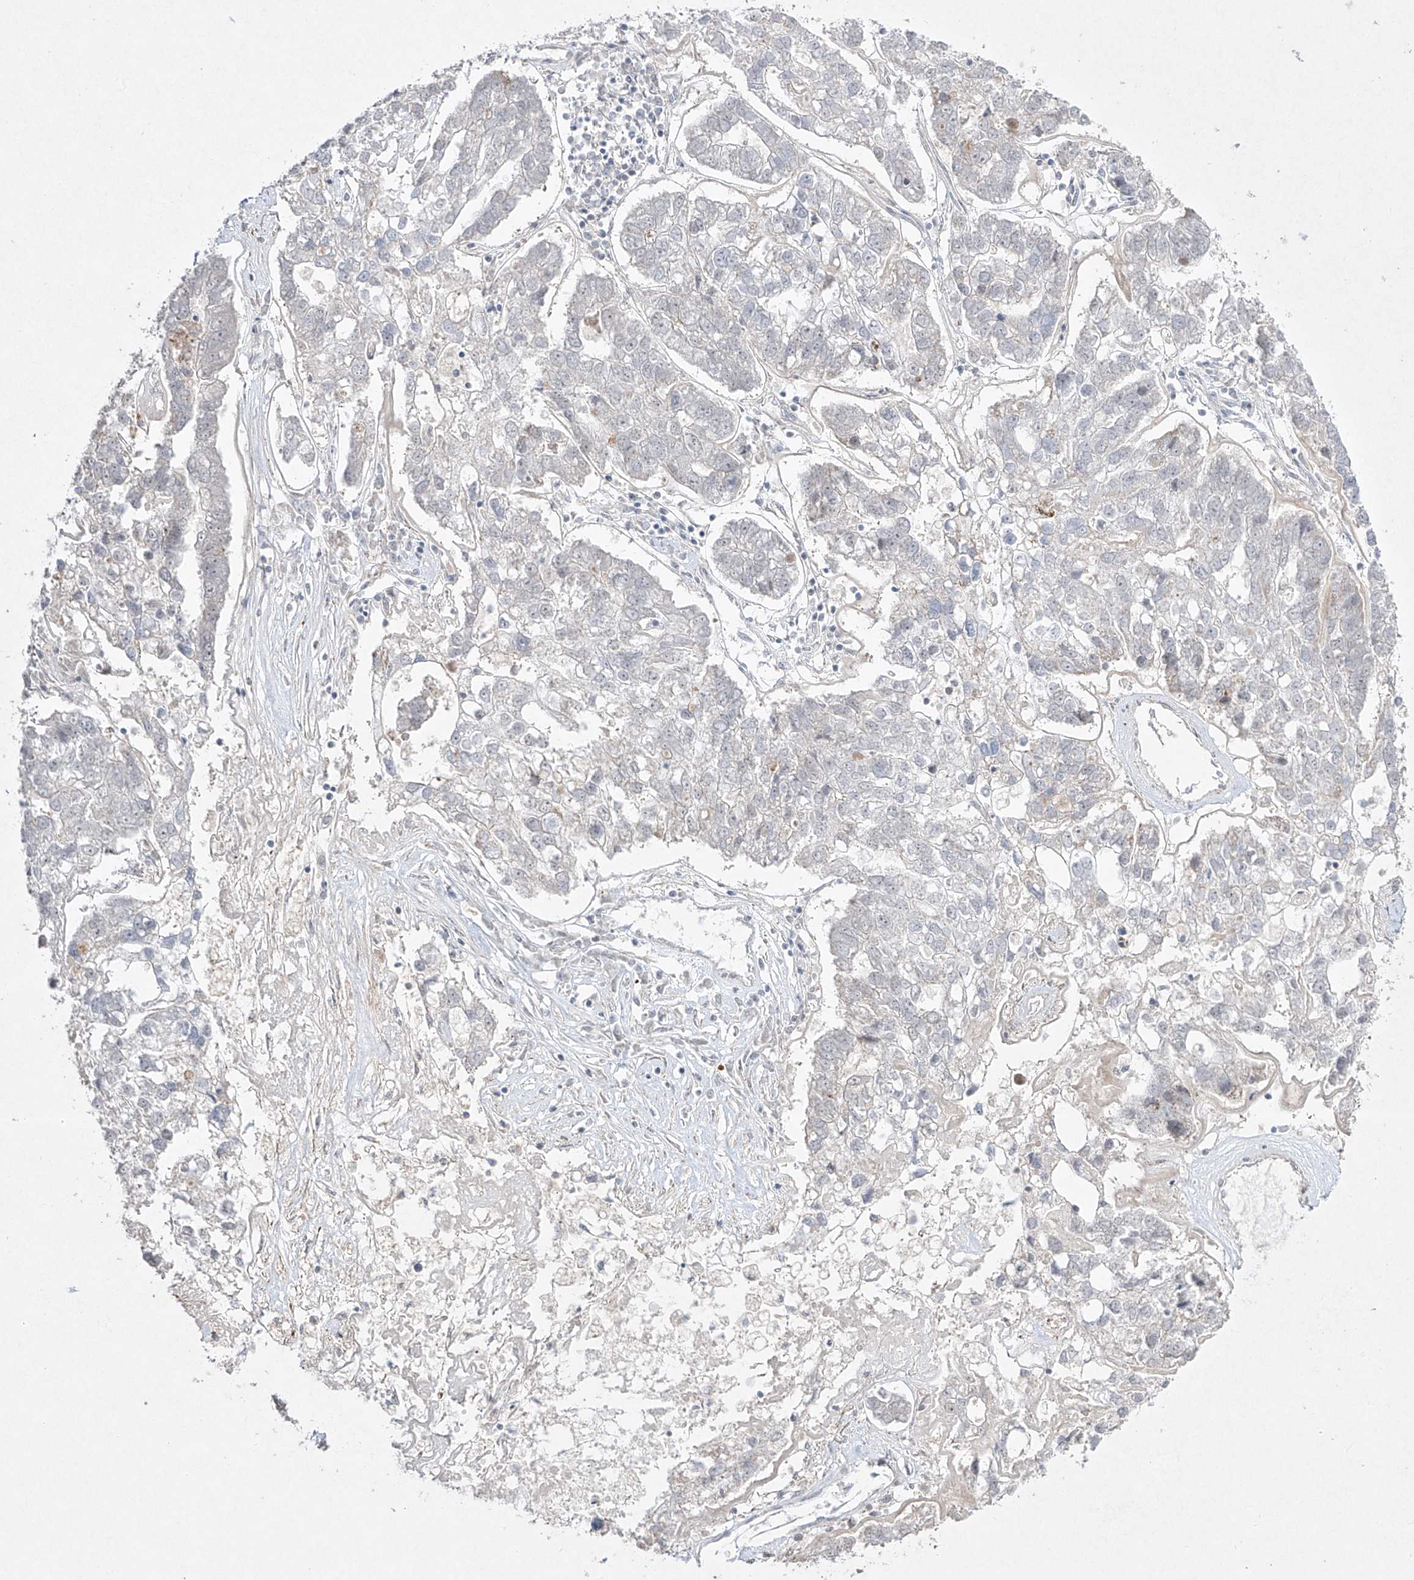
{"staining": {"intensity": "negative", "quantity": "none", "location": "none"}, "tissue": "pancreatic cancer", "cell_type": "Tumor cells", "image_type": "cancer", "snomed": [{"axis": "morphology", "description": "Adenocarcinoma, NOS"}, {"axis": "topography", "description": "Pancreas"}], "caption": "Immunohistochemistry (IHC) of adenocarcinoma (pancreatic) exhibits no staining in tumor cells.", "gene": "KDM1B", "patient": {"sex": "female", "age": 61}}